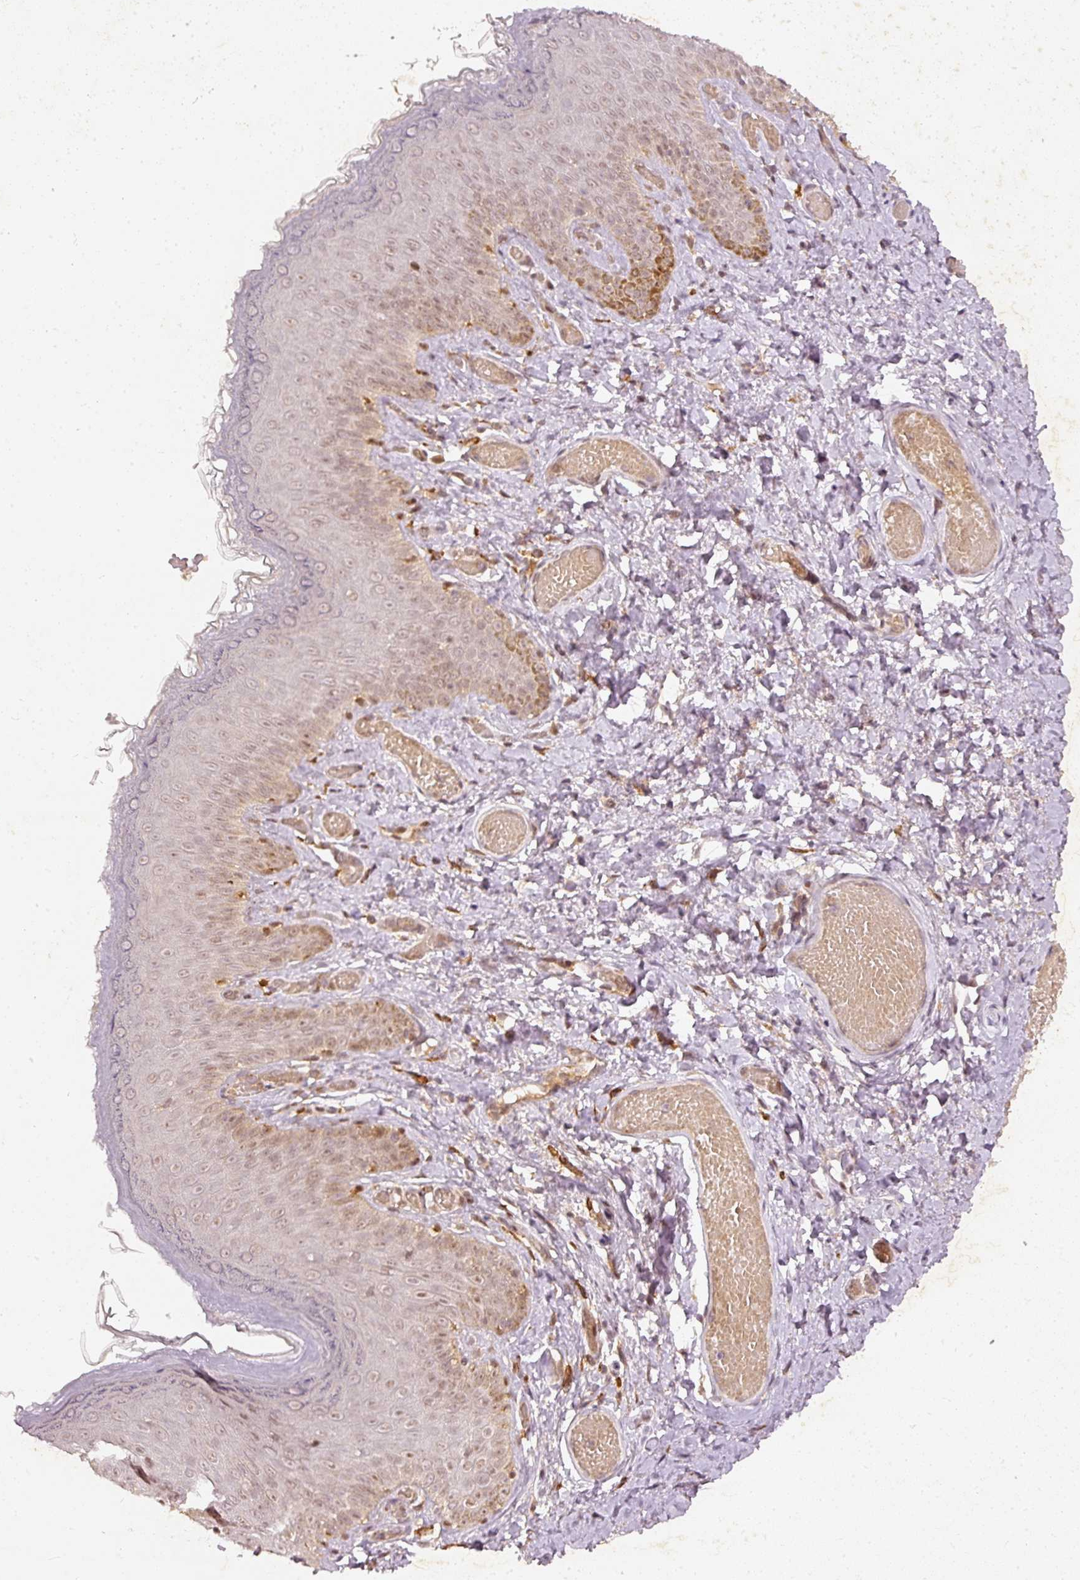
{"staining": {"intensity": "moderate", "quantity": "25%-75%", "location": "cytoplasmic/membranous,nuclear"}, "tissue": "skin", "cell_type": "Epidermal cells", "image_type": "normal", "snomed": [{"axis": "morphology", "description": "Normal tissue, NOS"}, {"axis": "topography", "description": "Anal"}], "caption": "Brown immunohistochemical staining in benign skin exhibits moderate cytoplasmic/membranous,nuclear staining in about 25%-75% of epidermal cells. The staining is performed using DAB (3,3'-diaminobenzidine) brown chromogen to label protein expression. The nuclei are counter-stained blue using hematoxylin.", "gene": "ZNF580", "patient": {"sex": "female", "age": 40}}